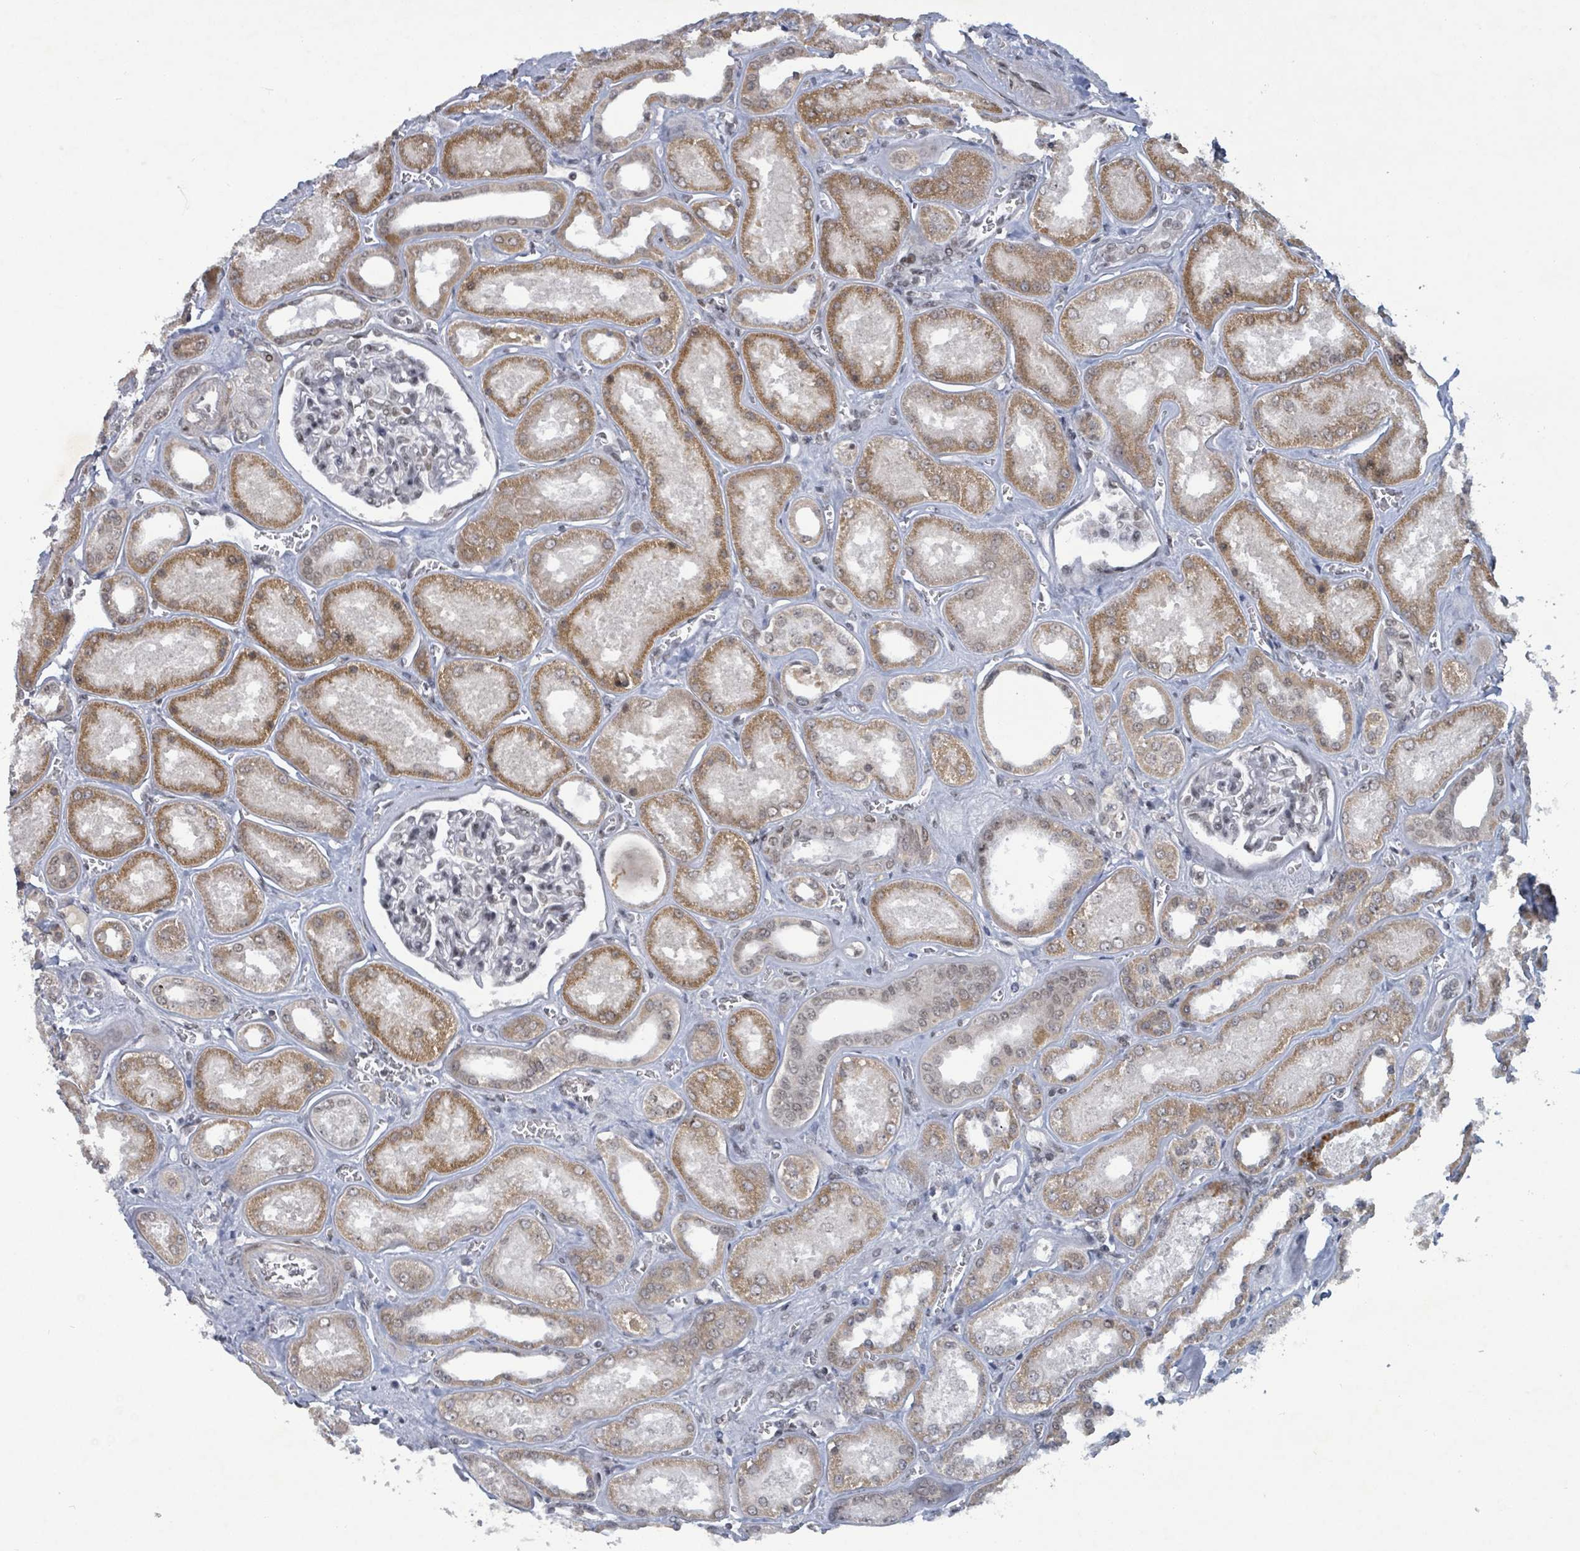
{"staining": {"intensity": "weak", "quantity": "25%-75%", "location": "nuclear"}, "tissue": "kidney", "cell_type": "Cells in glomeruli", "image_type": "normal", "snomed": [{"axis": "morphology", "description": "Normal tissue, NOS"}, {"axis": "morphology", "description": "Adenocarcinoma, NOS"}, {"axis": "topography", "description": "Kidney"}], "caption": "This image reveals immunohistochemistry staining of normal human kidney, with low weak nuclear positivity in approximately 25%-75% of cells in glomeruli.", "gene": "BANP", "patient": {"sex": "female", "age": 68}}